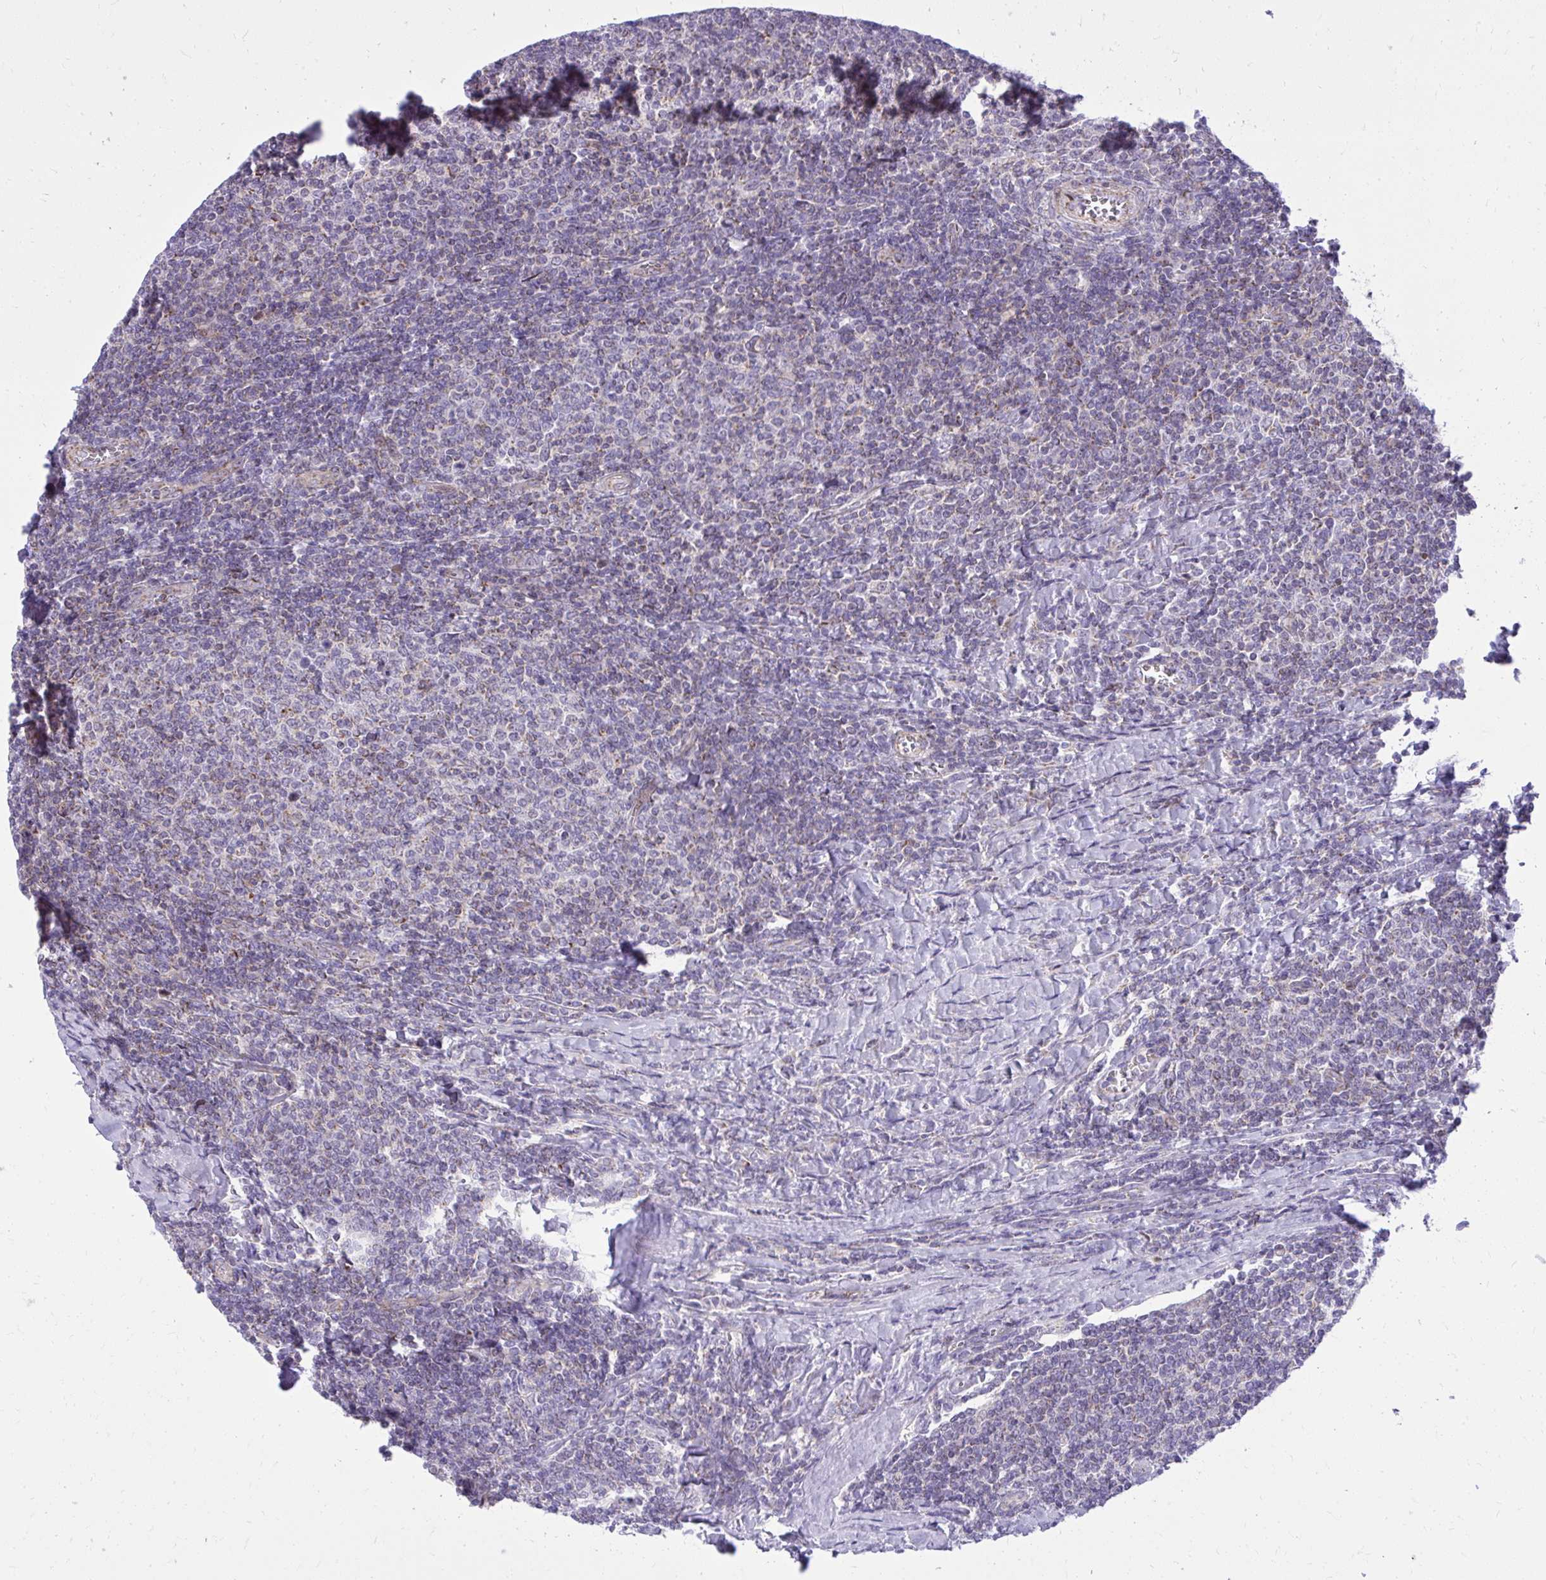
{"staining": {"intensity": "negative", "quantity": "none", "location": "none"}, "tissue": "lymphoma", "cell_type": "Tumor cells", "image_type": "cancer", "snomed": [{"axis": "morphology", "description": "Malignant lymphoma, non-Hodgkin's type, Low grade"}, {"axis": "topography", "description": "Lymph node"}], "caption": "The immunohistochemistry photomicrograph has no significant staining in tumor cells of low-grade malignant lymphoma, non-Hodgkin's type tissue.", "gene": "GPRIN3", "patient": {"sex": "male", "age": 52}}